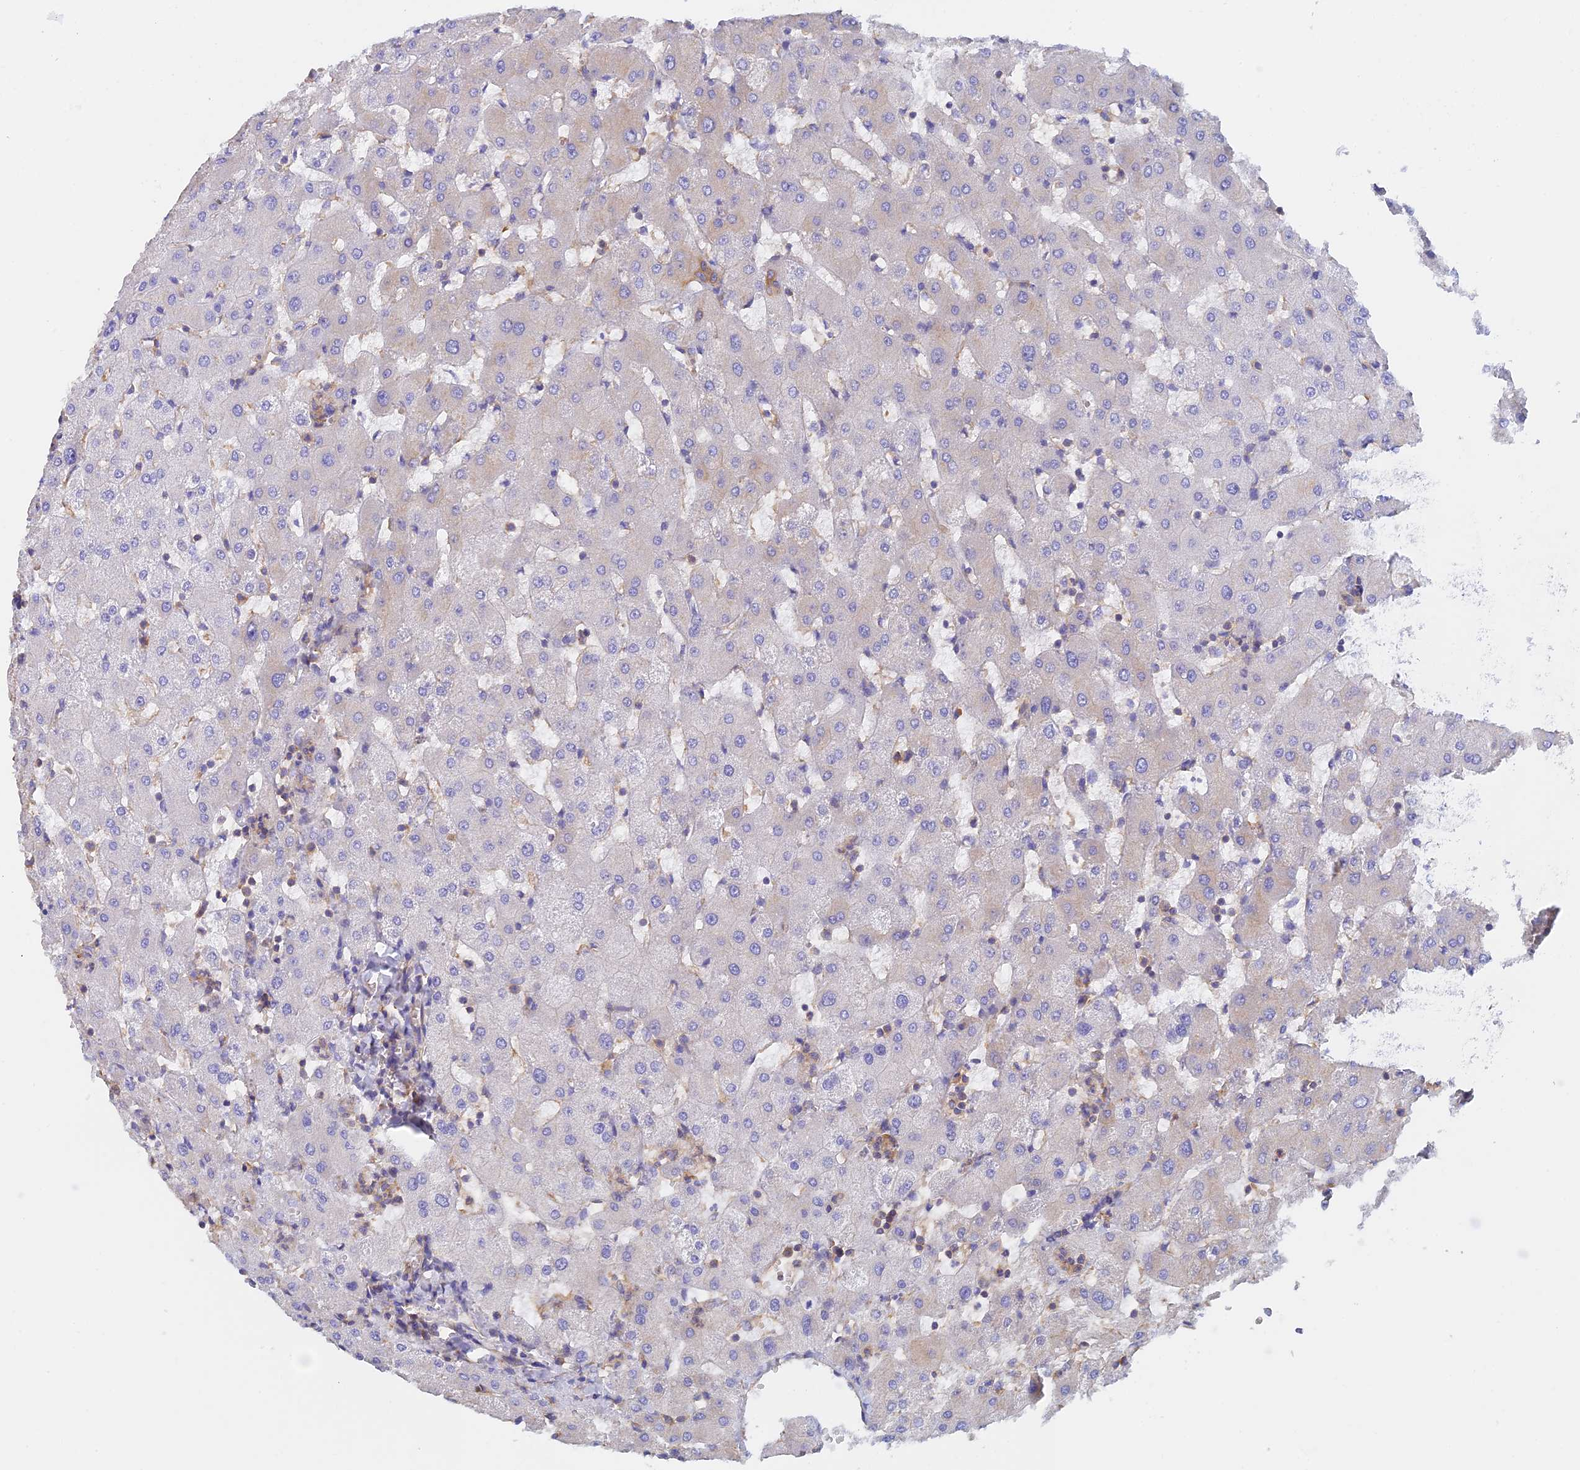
{"staining": {"intensity": "moderate", "quantity": "25%-75%", "location": "cytoplasmic/membranous"}, "tissue": "liver", "cell_type": "Cholangiocytes", "image_type": "normal", "snomed": [{"axis": "morphology", "description": "Normal tissue, NOS"}, {"axis": "topography", "description": "Liver"}], "caption": "DAB immunohistochemical staining of unremarkable liver displays moderate cytoplasmic/membranous protein staining in about 25%-75% of cholangiocytes. The staining is performed using DAB (3,3'-diaminobenzidine) brown chromogen to label protein expression. The nuclei are counter-stained blue using hematoxylin.", "gene": "DCTN2", "patient": {"sex": "female", "age": 63}}